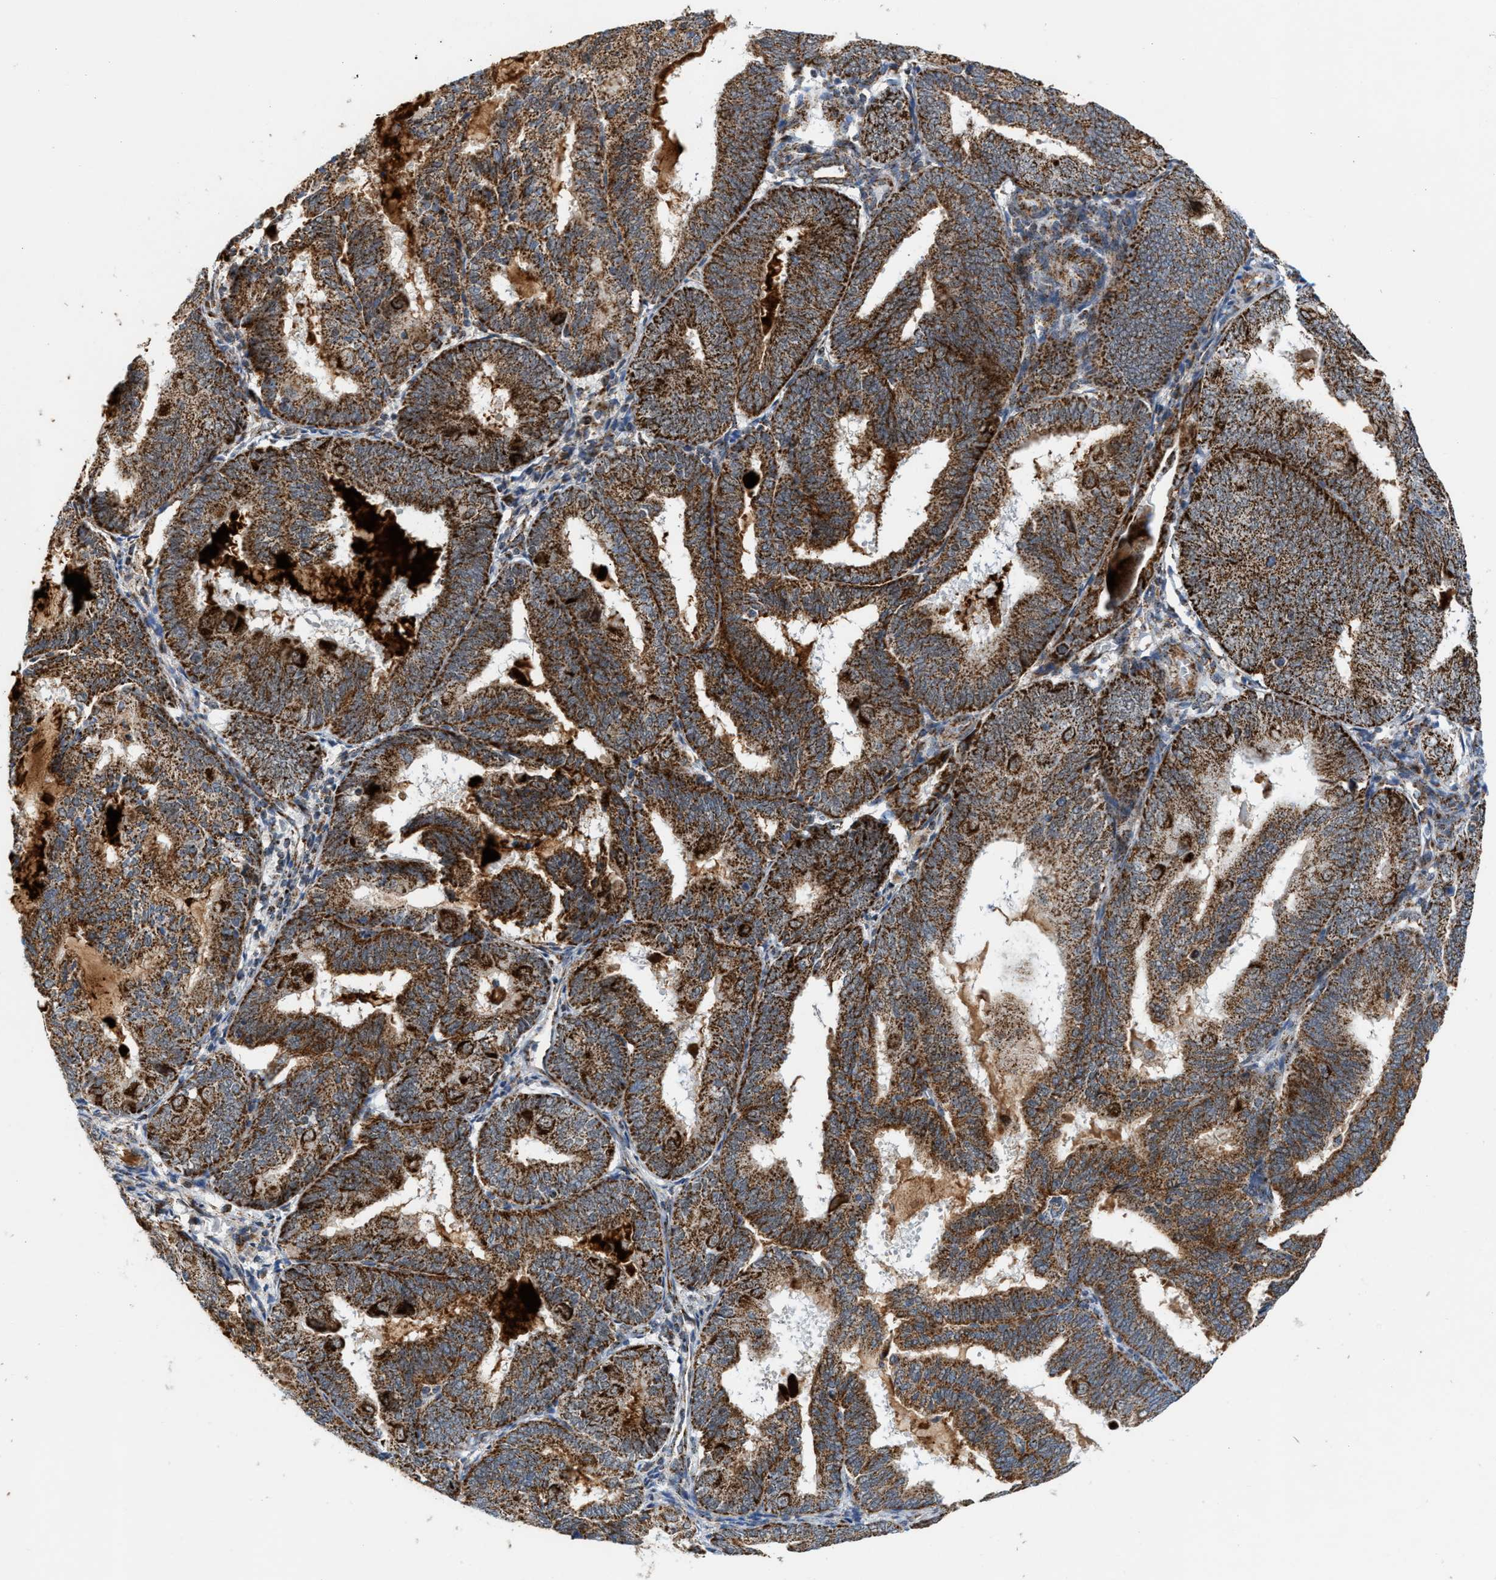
{"staining": {"intensity": "strong", "quantity": ">75%", "location": "cytoplasmic/membranous"}, "tissue": "endometrial cancer", "cell_type": "Tumor cells", "image_type": "cancer", "snomed": [{"axis": "morphology", "description": "Adenocarcinoma, NOS"}, {"axis": "topography", "description": "Endometrium"}], "caption": "Protein staining by immunohistochemistry (IHC) exhibits strong cytoplasmic/membranous staining in approximately >75% of tumor cells in endometrial adenocarcinoma.", "gene": "PMPCA", "patient": {"sex": "female", "age": 81}}